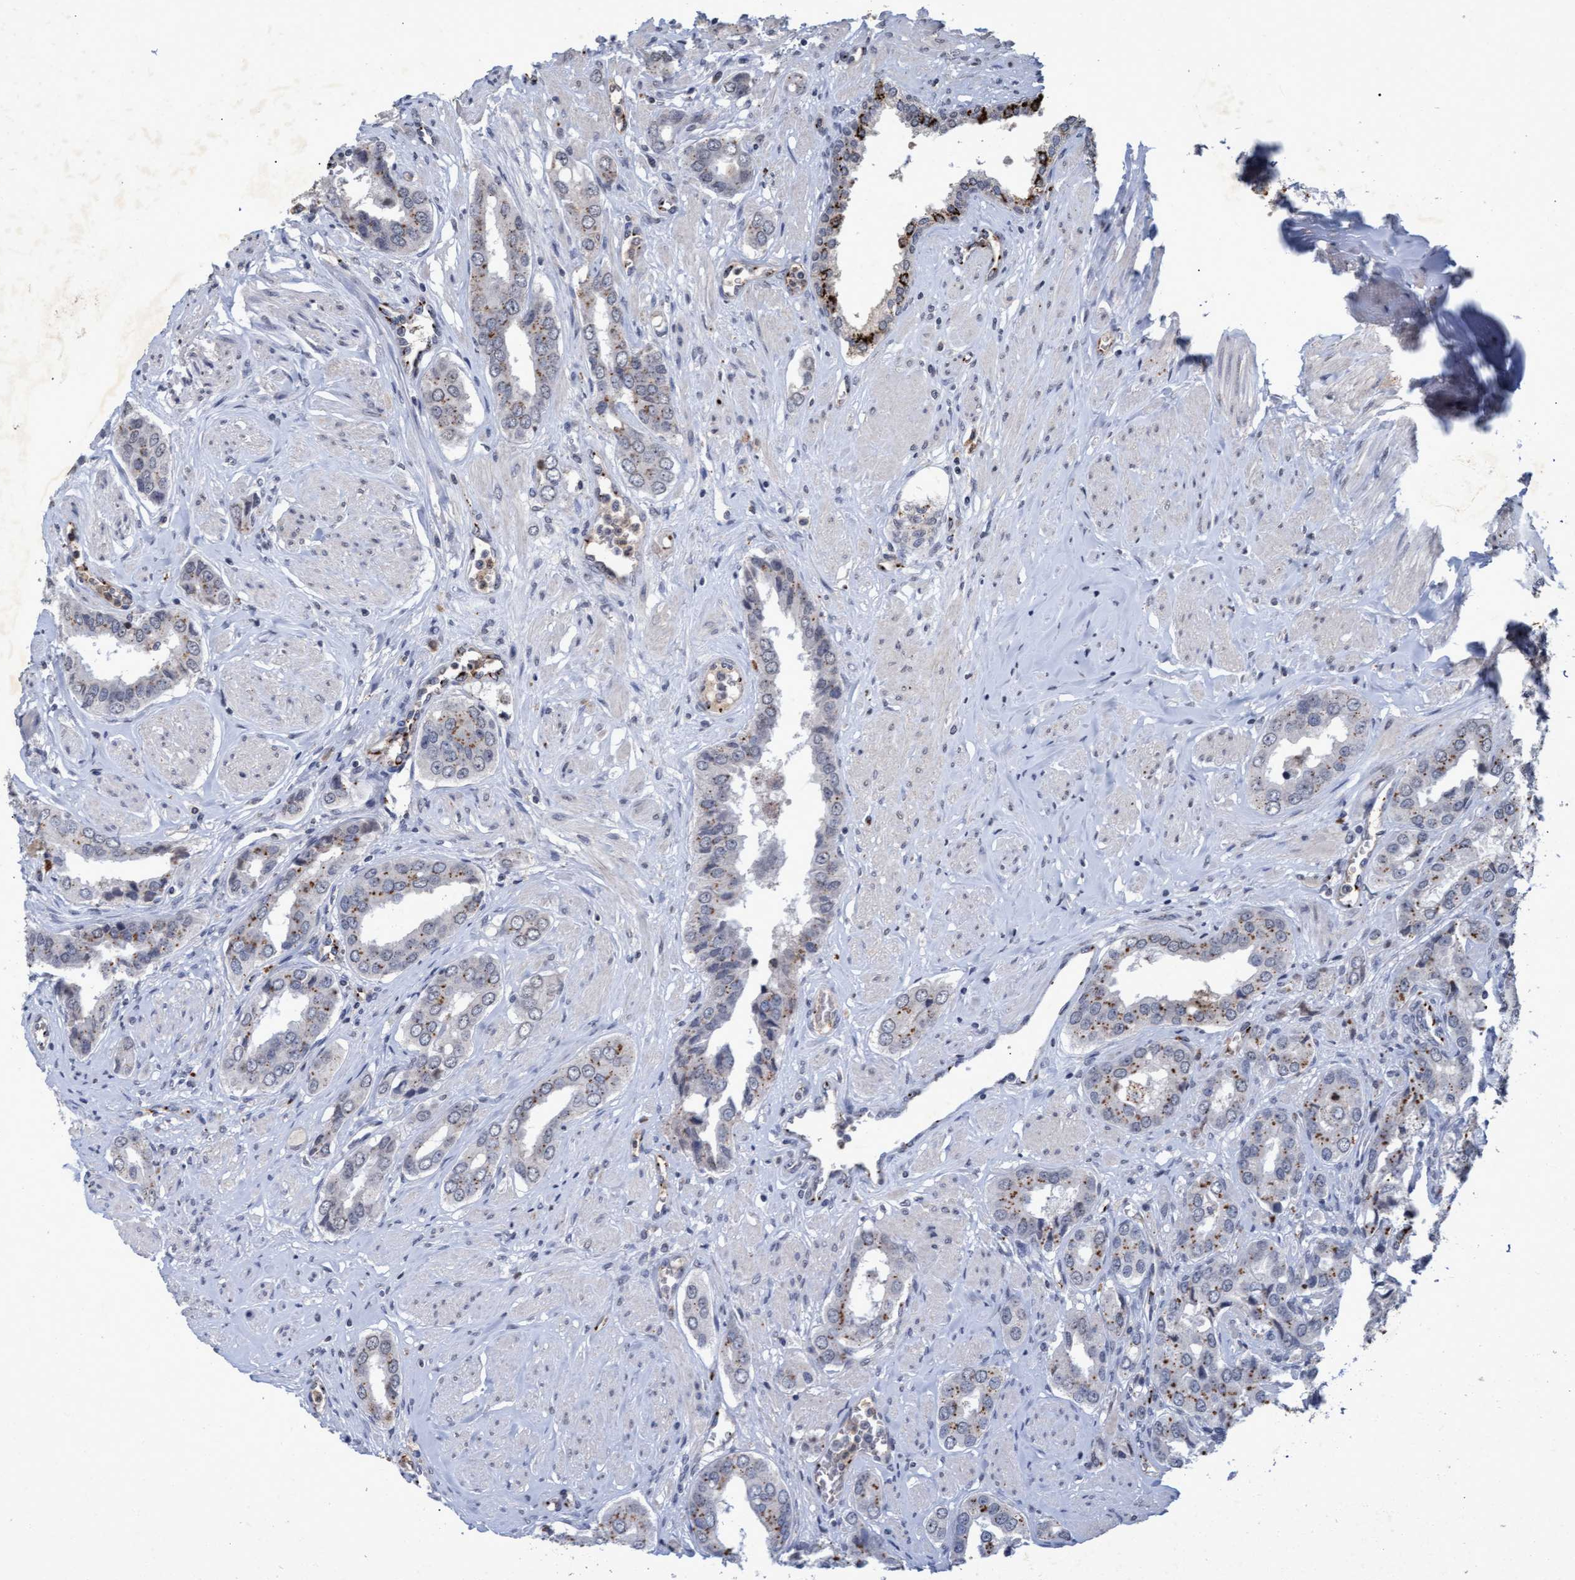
{"staining": {"intensity": "weak", "quantity": ">75%", "location": "cytoplasmic/membranous"}, "tissue": "prostate cancer", "cell_type": "Tumor cells", "image_type": "cancer", "snomed": [{"axis": "morphology", "description": "Adenocarcinoma, High grade"}, {"axis": "topography", "description": "Prostate"}], "caption": "Weak cytoplasmic/membranous protein positivity is seen in about >75% of tumor cells in prostate cancer (adenocarcinoma (high-grade)).", "gene": "GALC", "patient": {"sex": "male", "age": 52}}